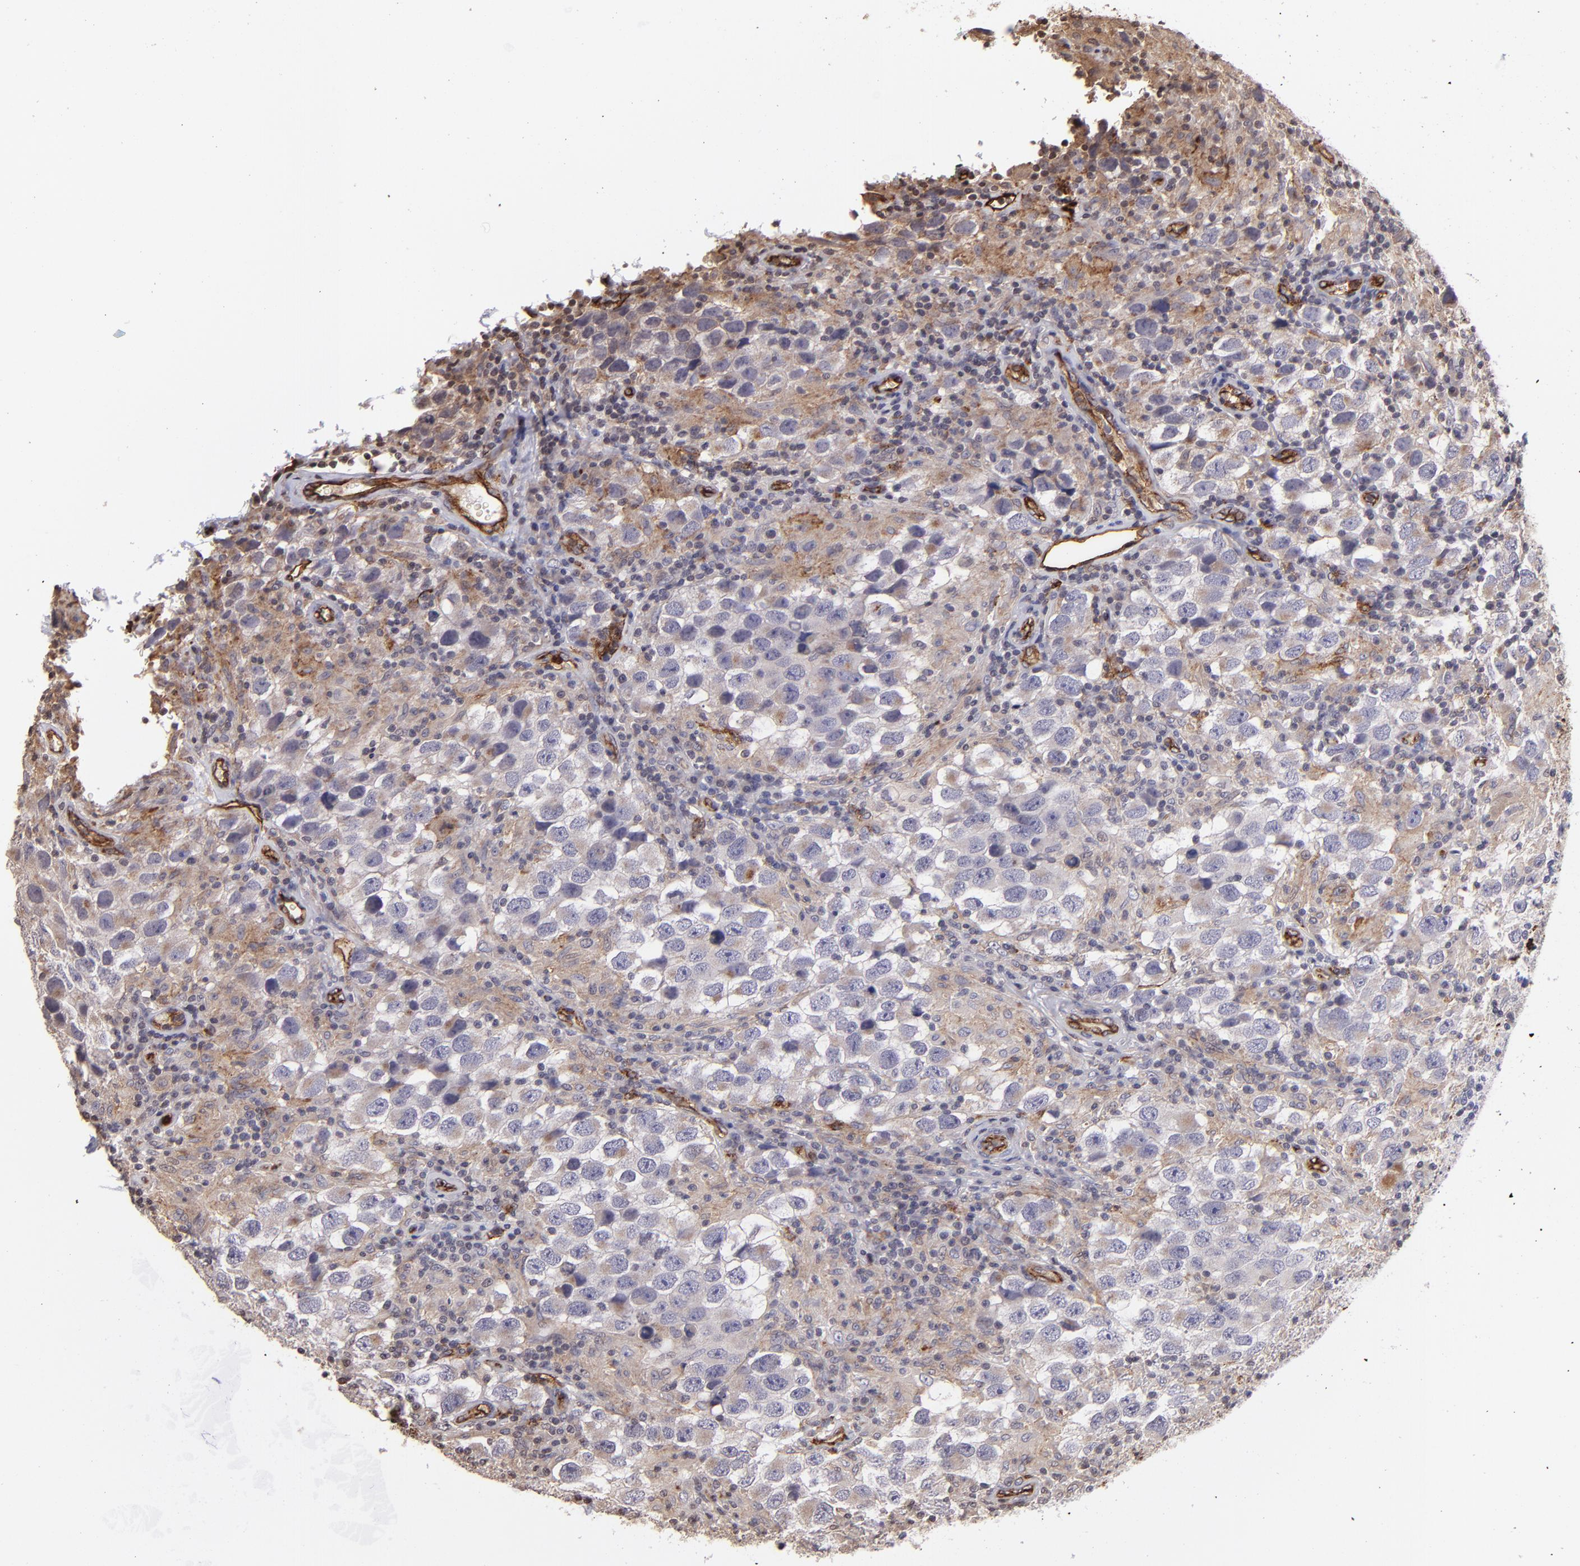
{"staining": {"intensity": "negative", "quantity": "none", "location": "none"}, "tissue": "testis cancer", "cell_type": "Tumor cells", "image_type": "cancer", "snomed": [{"axis": "morphology", "description": "Carcinoma, Embryonal, NOS"}, {"axis": "topography", "description": "Testis"}], "caption": "Histopathology image shows no protein expression in tumor cells of testis cancer (embryonal carcinoma) tissue.", "gene": "DYSF", "patient": {"sex": "male", "age": 21}}